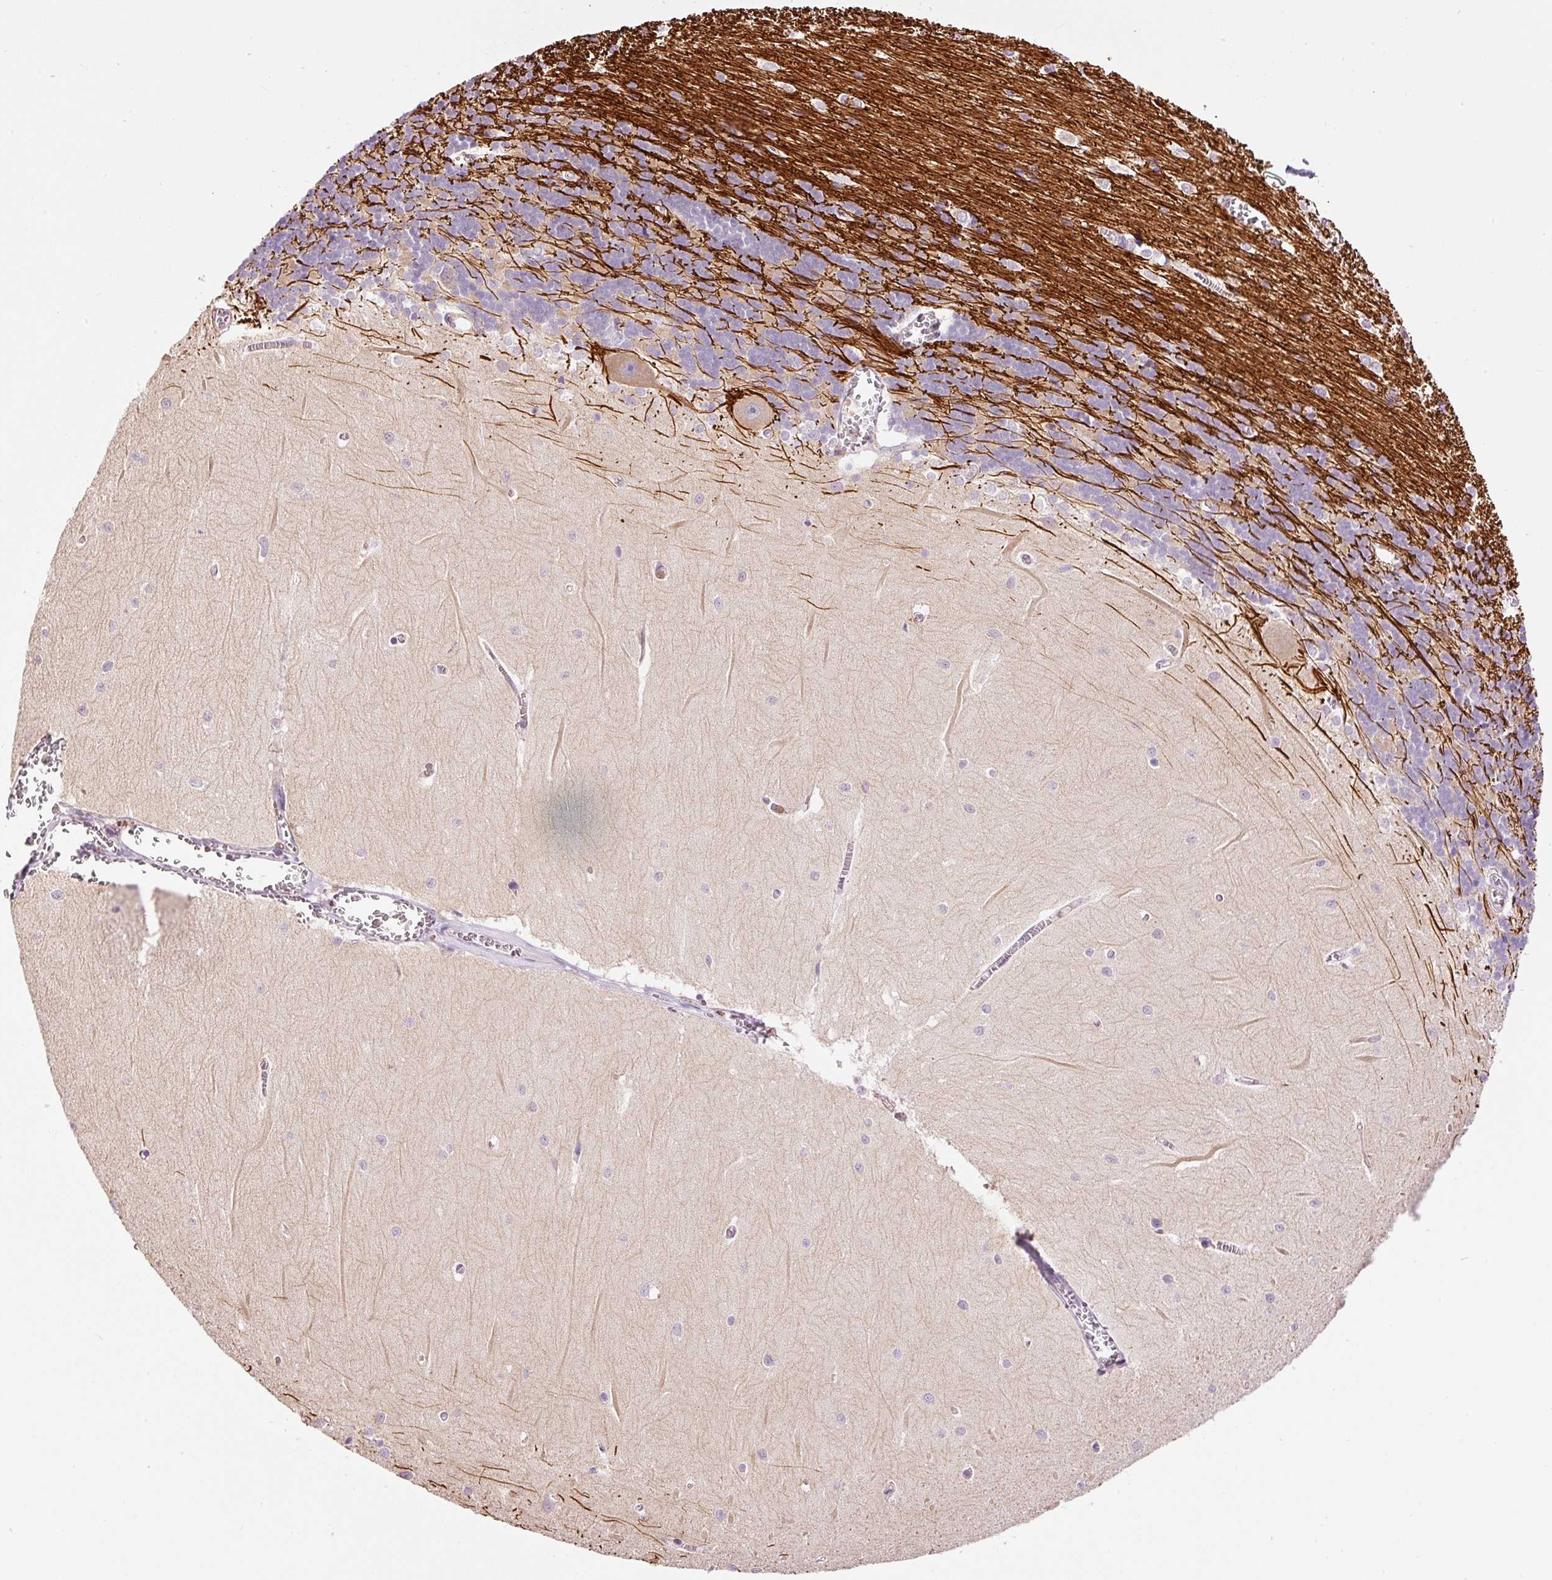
{"staining": {"intensity": "negative", "quantity": "none", "location": "none"}, "tissue": "cerebellum", "cell_type": "Cells in granular layer", "image_type": "normal", "snomed": [{"axis": "morphology", "description": "Normal tissue, NOS"}, {"axis": "topography", "description": "Cerebellum"}], "caption": "This is an immunohistochemistry (IHC) image of unremarkable human cerebellum. There is no expression in cells in granular layer.", "gene": "DOK6", "patient": {"sex": "male", "age": 37}}